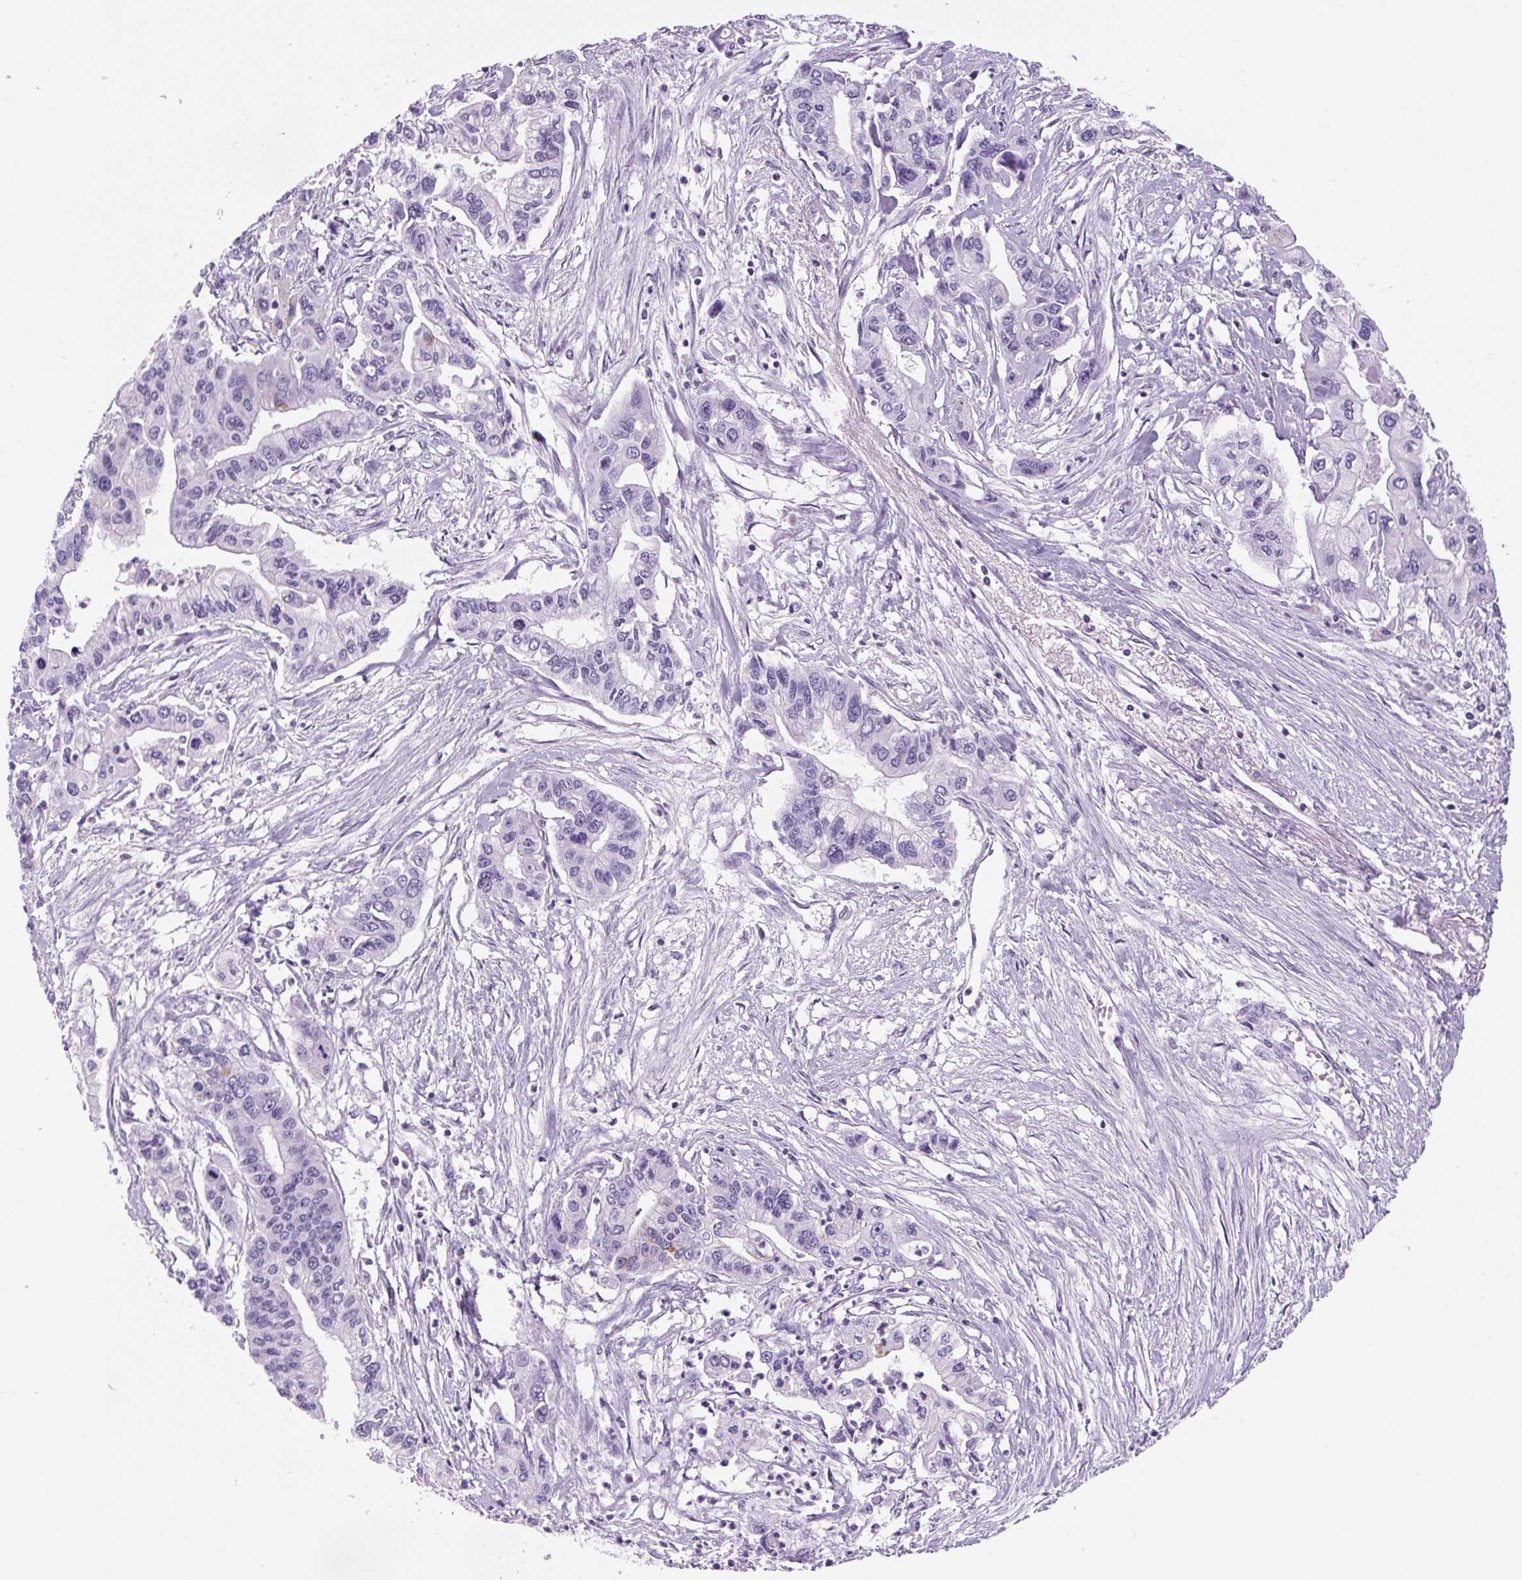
{"staining": {"intensity": "negative", "quantity": "none", "location": "none"}, "tissue": "pancreatic cancer", "cell_type": "Tumor cells", "image_type": "cancer", "snomed": [{"axis": "morphology", "description": "Adenocarcinoma, NOS"}, {"axis": "topography", "description": "Pancreas"}], "caption": "High magnification brightfield microscopy of pancreatic adenocarcinoma stained with DAB (brown) and counterstained with hematoxylin (blue): tumor cells show no significant expression.", "gene": "PRRT1", "patient": {"sex": "male", "age": 62}}